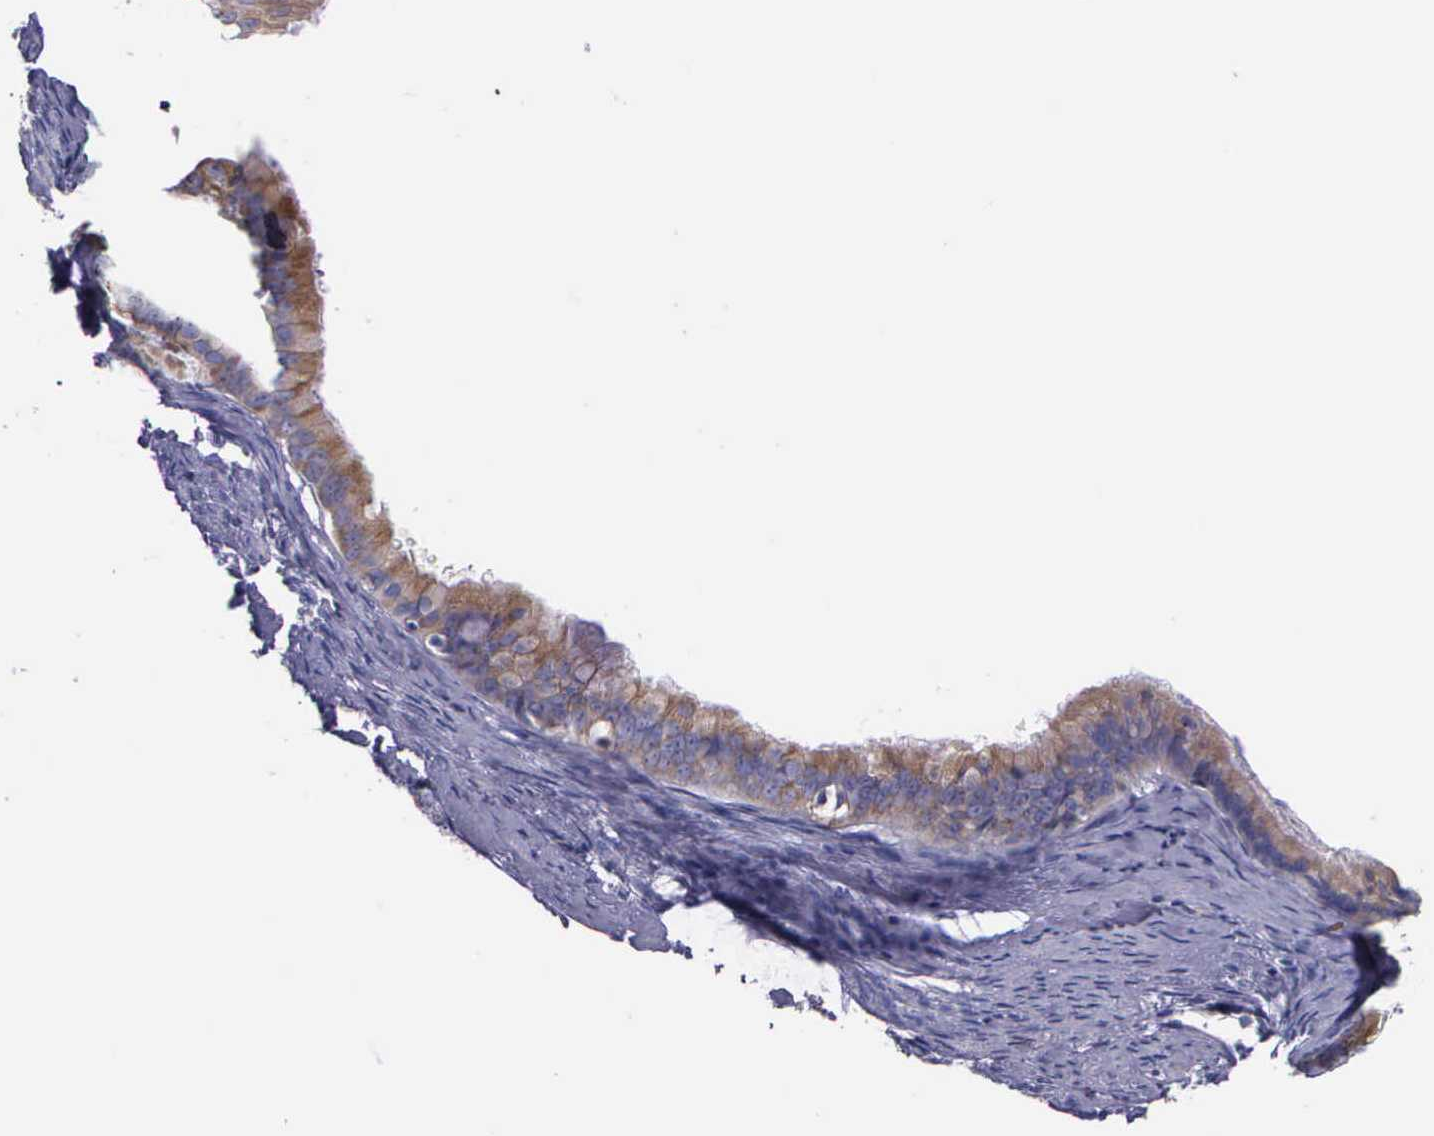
{"staining": {"intensity": "weak", "quantity": ">75%", "location": "cytoplasmic/membranous"}, "tissue": "endometrial cancer", "cell_type": "Tumor cells", "image_type": "cancer", "snomed": [{"axis": "morphology", "description": "Adenocarcinoma, NOS"}, {"axis": "topography", "description": "Endometrium"}], "caption": "Human endometrial adenocarcinoma stained for a protein (brown) reveals weak cytoplasmic/membranous positive staining in approximately >75% of tumor cells.", "gene": "MIA2", "patient": {"sex": "female", "age": 76}}